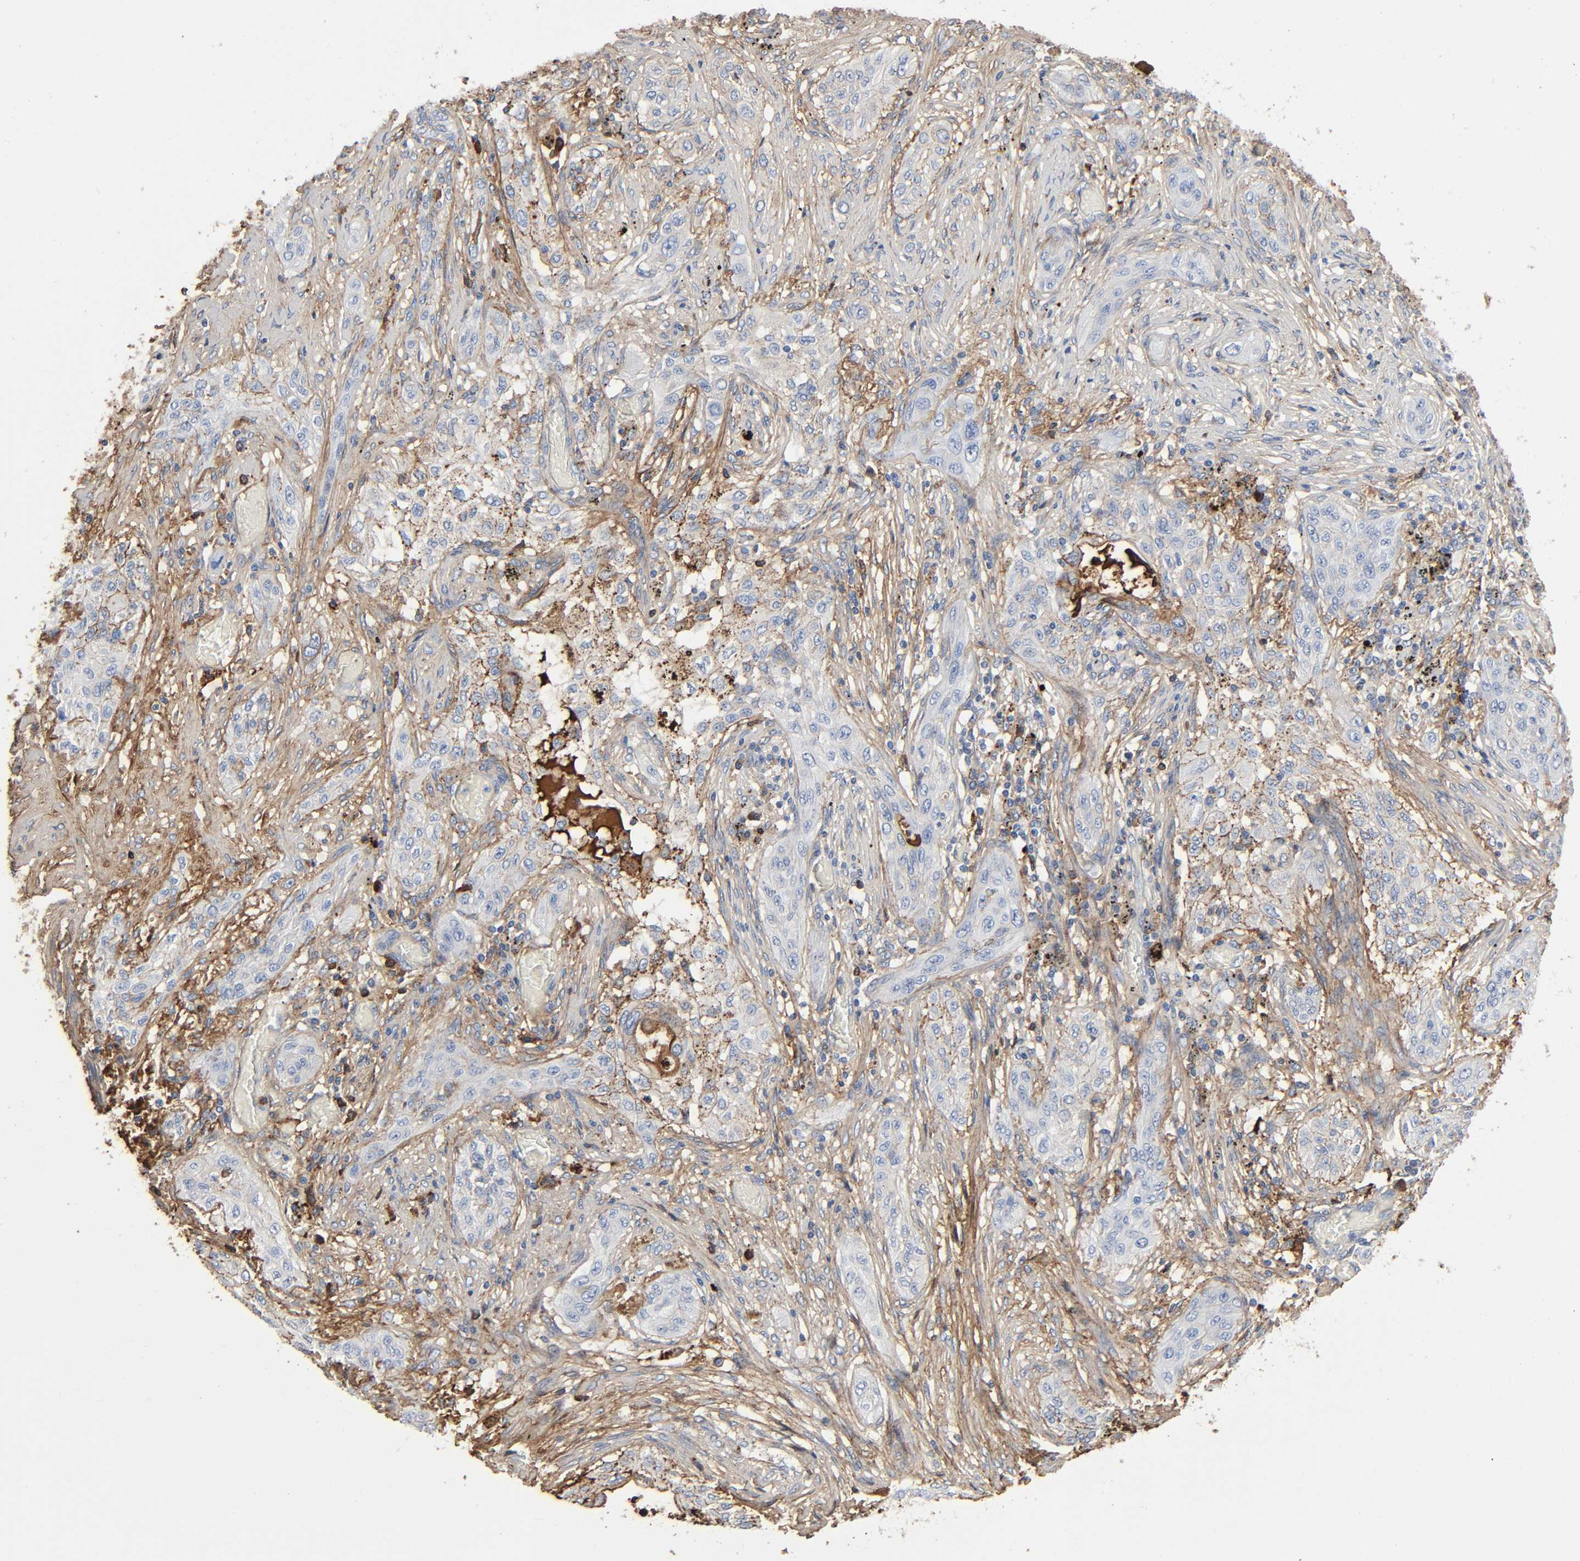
{"staining": {"intensity": "weak", "quantity": "25%-75%", "location": "cytoplasmic/membranous"}, "tissue": "lung cancer", "cell_type": "Tumor cells", "image_type": "cancer", "snomed": [{"axis": "morphology", "description": "Squamous cell carcinoma, NOS"}, {"axis": "topography", "description": "Lung"}], "caption": "Human lung squamous cell carcinoma stained with a brown dye demonstrates weak cytoplasmic/membranous positive positivity in approximately 25%-75% of tumor cells.", "gene": "C3", "patient": {"sex": "female", "age": 47}}